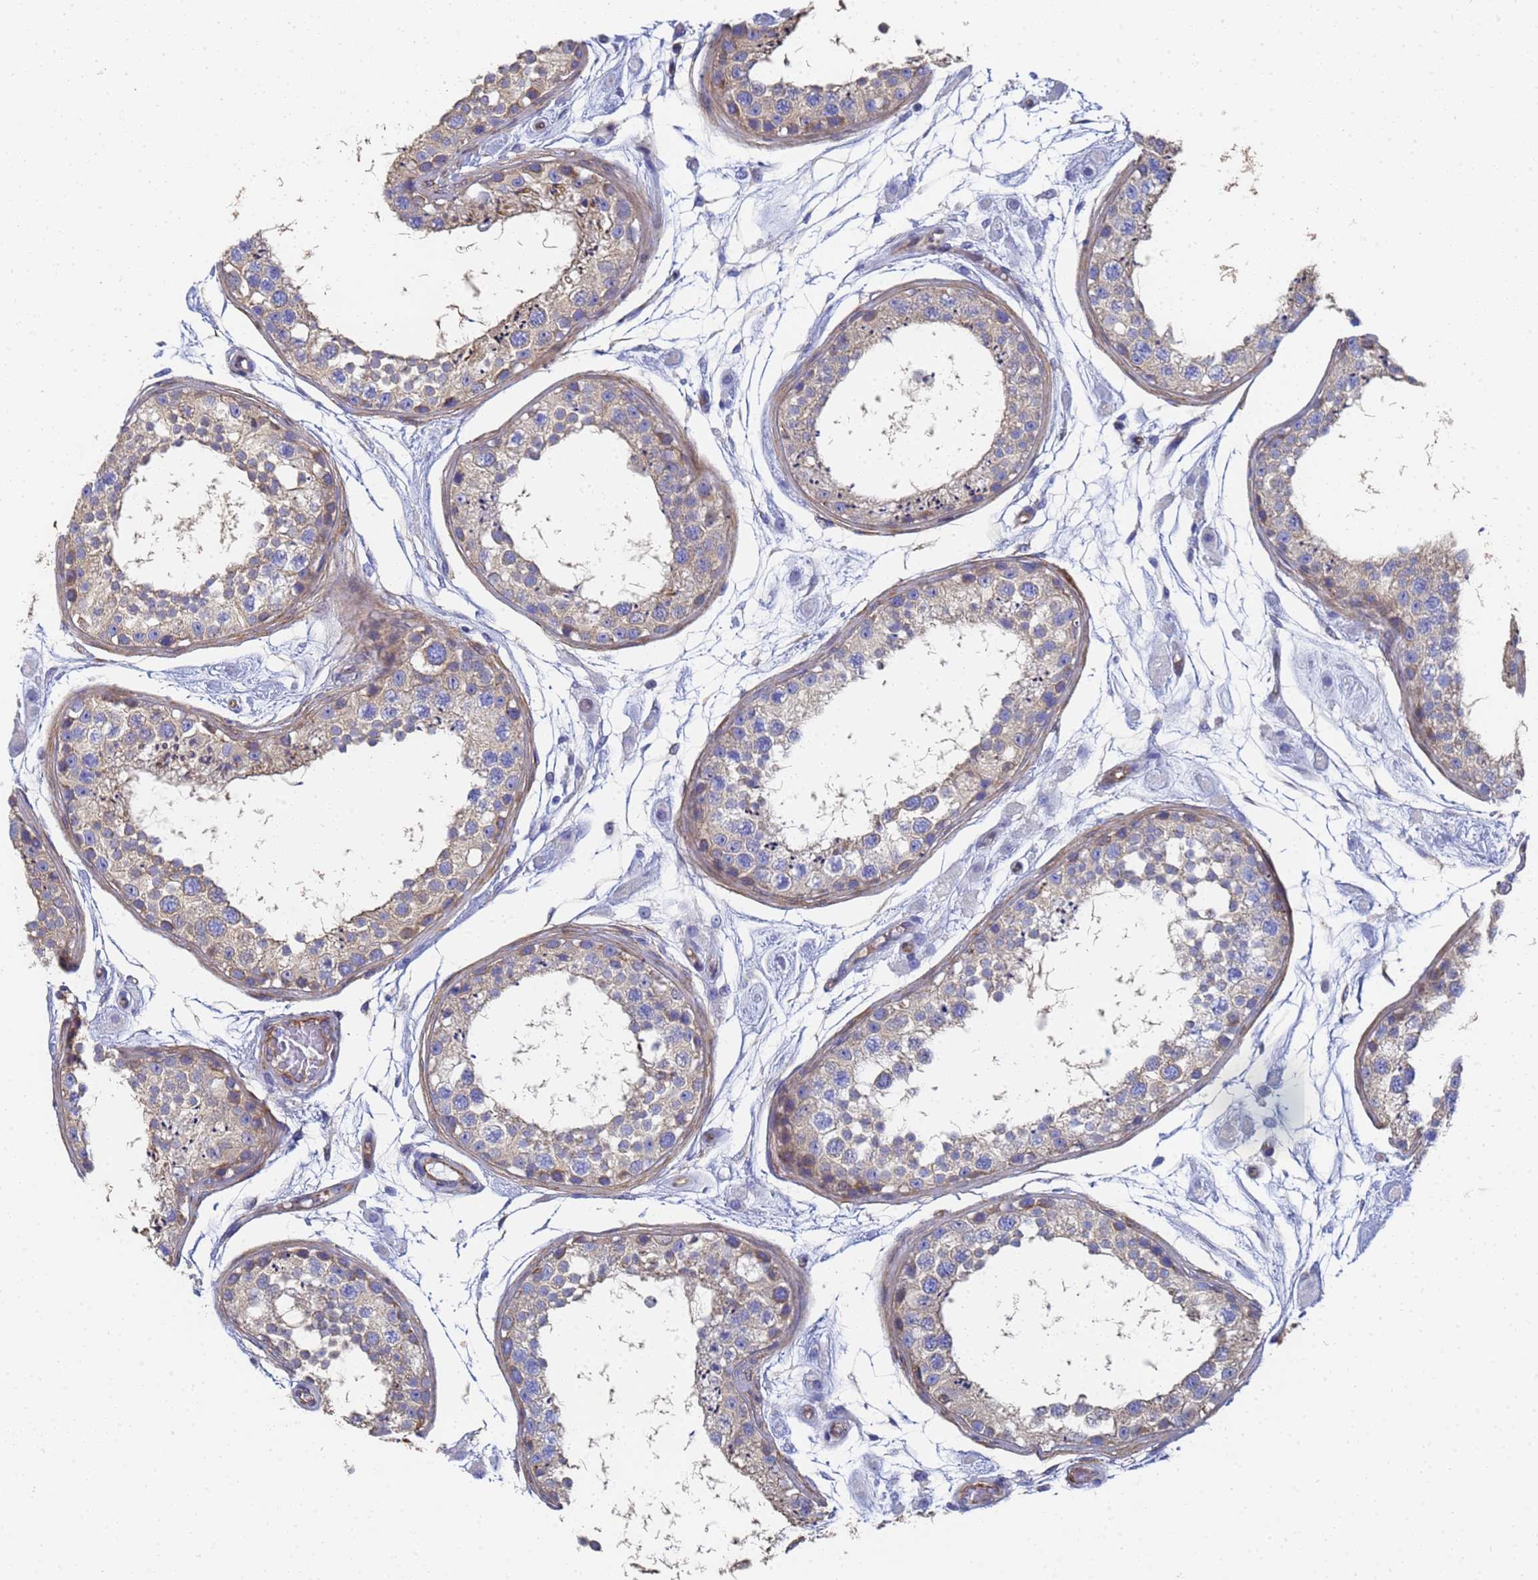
{"staining": {"intensity": "weak", "quantity": "25%-75%", "location": "cytoplasmic/membranous"}, "tissue": "testis", "cell_type": "Cells in seminiferous ducts", "image_type": "normal", "snomed": [{"axis": "morphology", "description": "Normal tissue, NOS"}, {"axis": "topography", "description": "Testis"}], "caption": "Cells in seminiferous ducts reveal weak cytoplasmic/membranous positivity in approximately 25%-75% of cells in benign testis. (DAB (3,3'-diaminobenzidine) = brown stain, brightfield microscopy at high magnification).", "gene": "ENSG00000198211", "patient": {"sex": "male", "age": 25}}